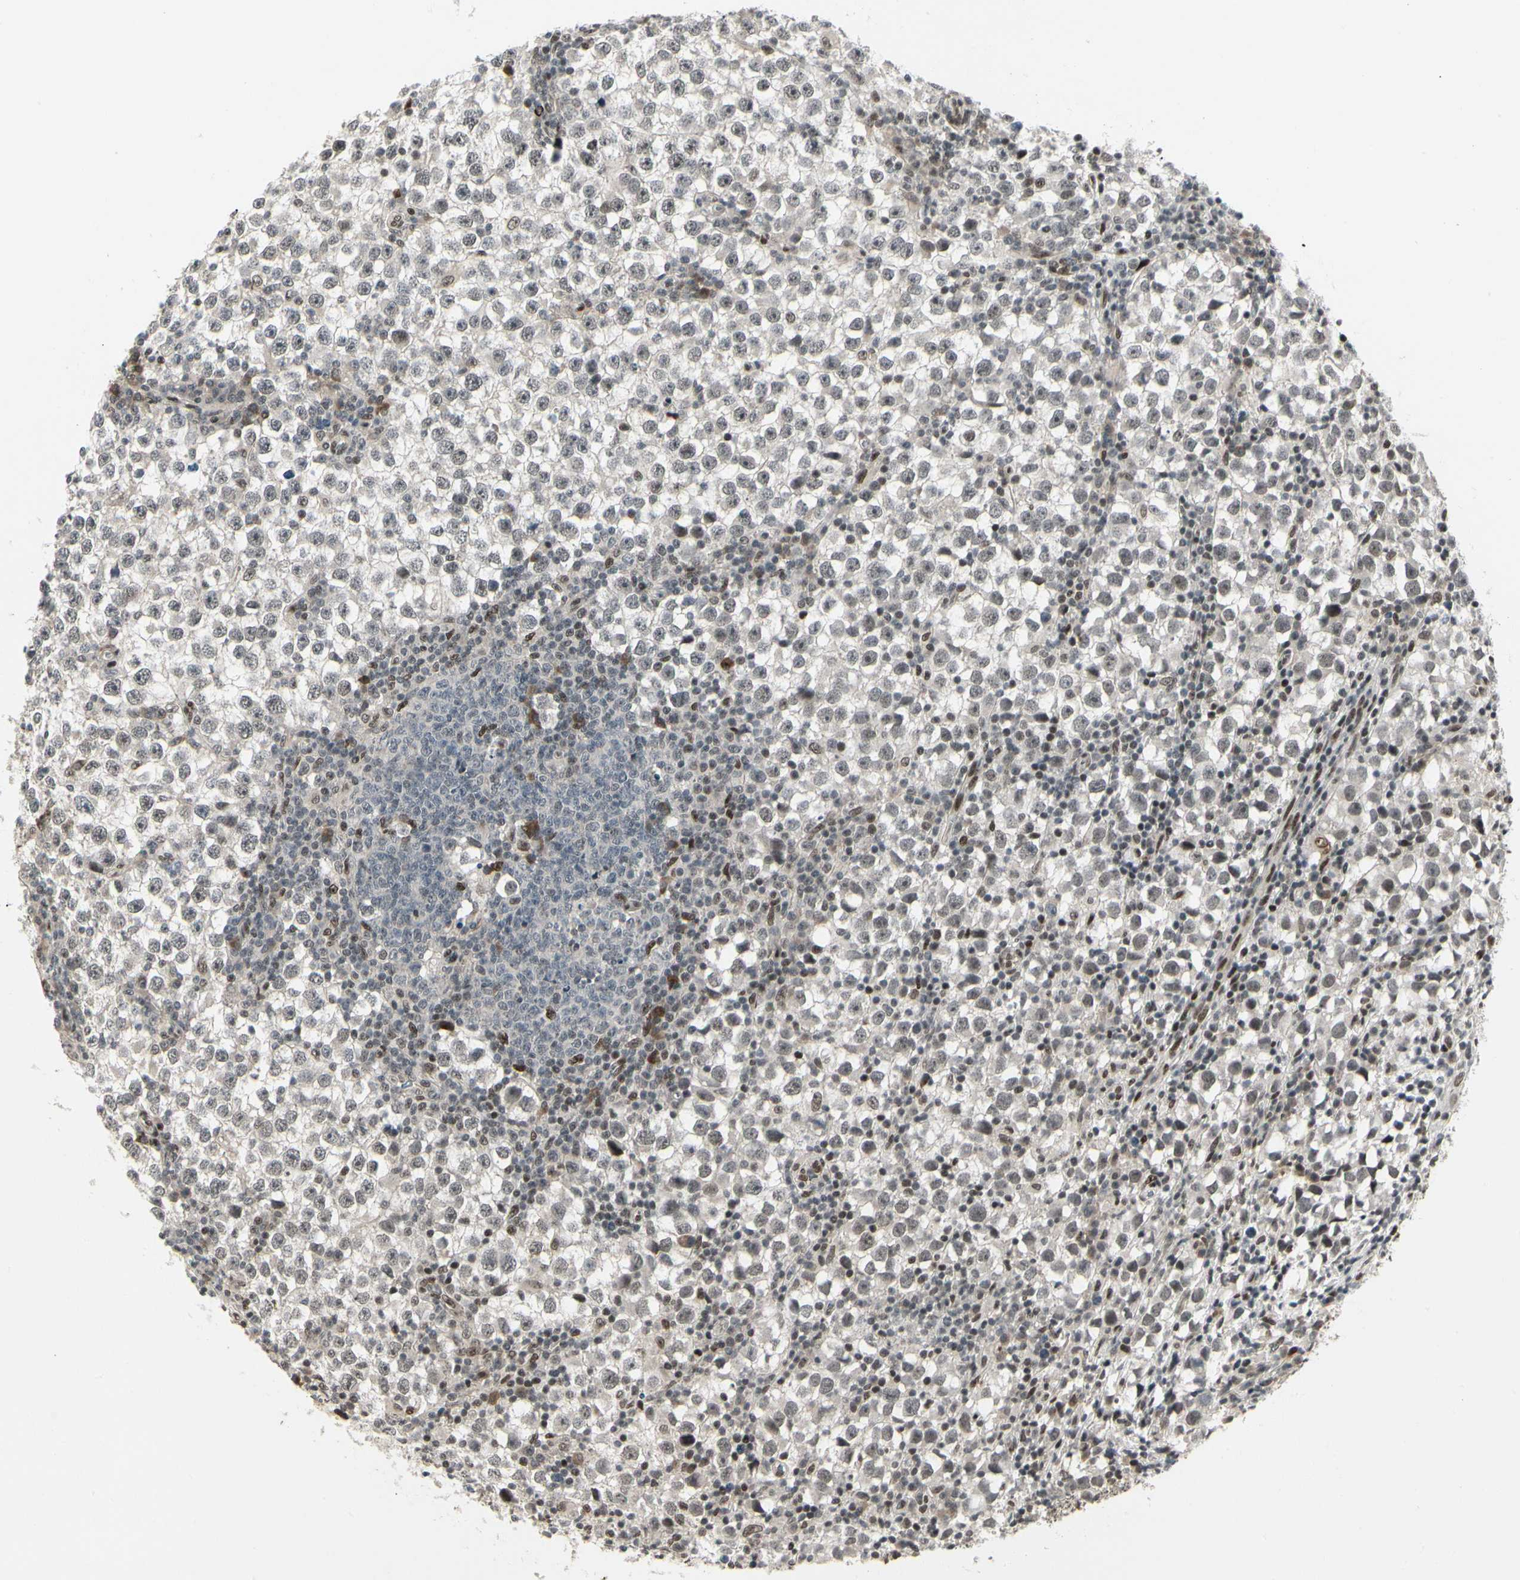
{"staining": {"intensity": "weak", "quantity": "<25%", "location": "nuclear"}, "tissue": "testis cancer", "cell_type": "Tumor cells", "image_type": "cancer", "snomed": [{"axis": "morphology", "description": "Seminoma, NOS"}, {"axis": "topography", "description": "Testis"}], "caption": "Immunohistochemistry (IHC) micrograph of neoplastic tissue: seminoma (testis) stained with DAB (3,3'-diaminobenzidine) exhibits no significant protein expression in tumor cells.", "gene": "FOXJ2", "patient": {"sex": "male", "age": 65}}